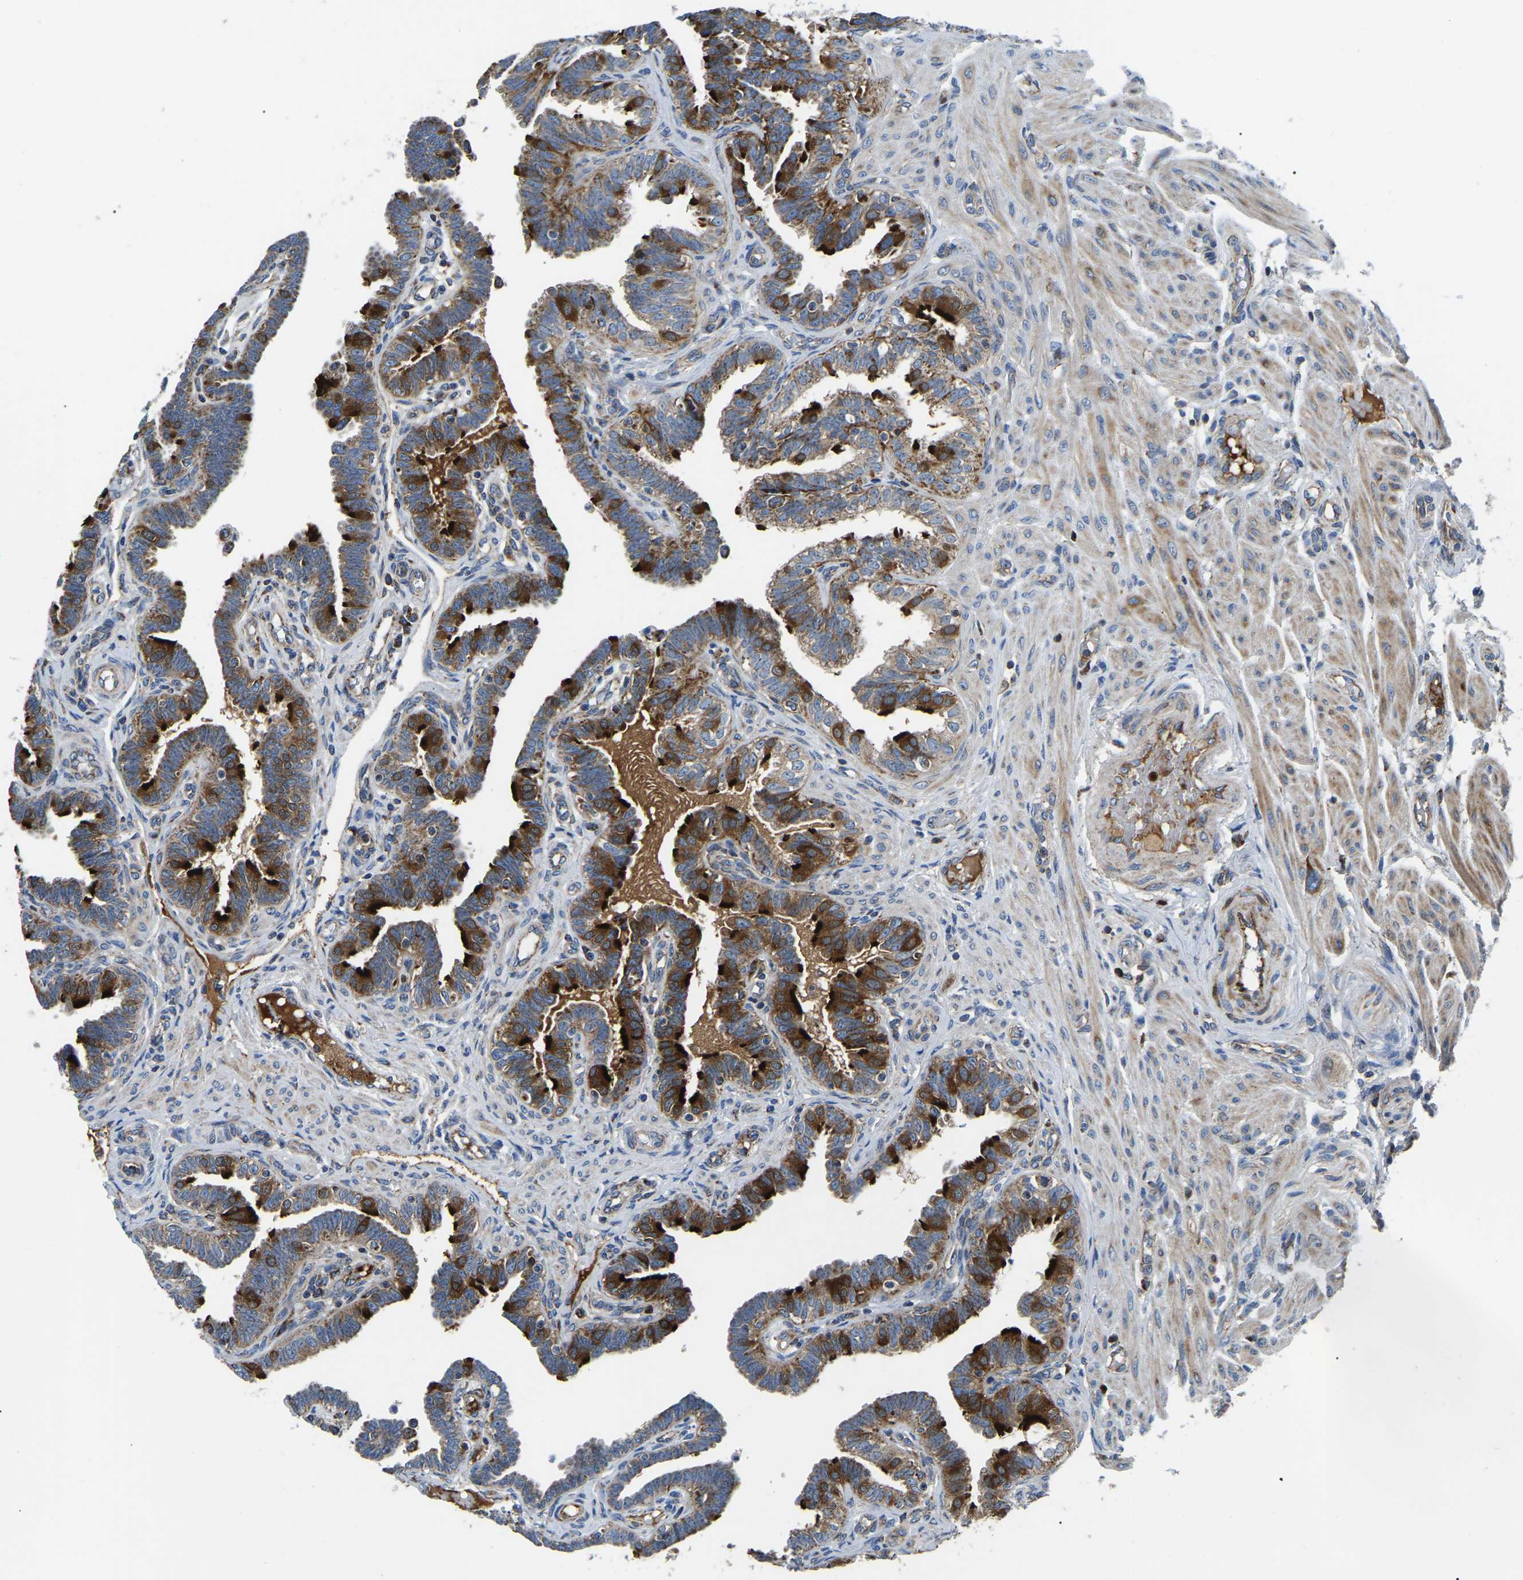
{"staining": {"intensity": "strong", "quantity": ">75%", "location": "cytoplasmic/membranous"}, "tissue": "fallopian tube", "cell_type": "Glandular cells", "image_type": "normal", "snomed": [{"axis": "morphology", "description": "Normal tissue, NOS"}, {"axis": "topography", "description": "Fallopian tube"}, {"axis": "topography", "description": "Placenta"}], "caption": "Normal fallopian tube displays strong cytoplasmic/membranous expression in approximately >75% of glandular cells, visualized by immunohistochemistry.", "gene": "PPM1E", "patient": {"sex": "female", "age": 34}}